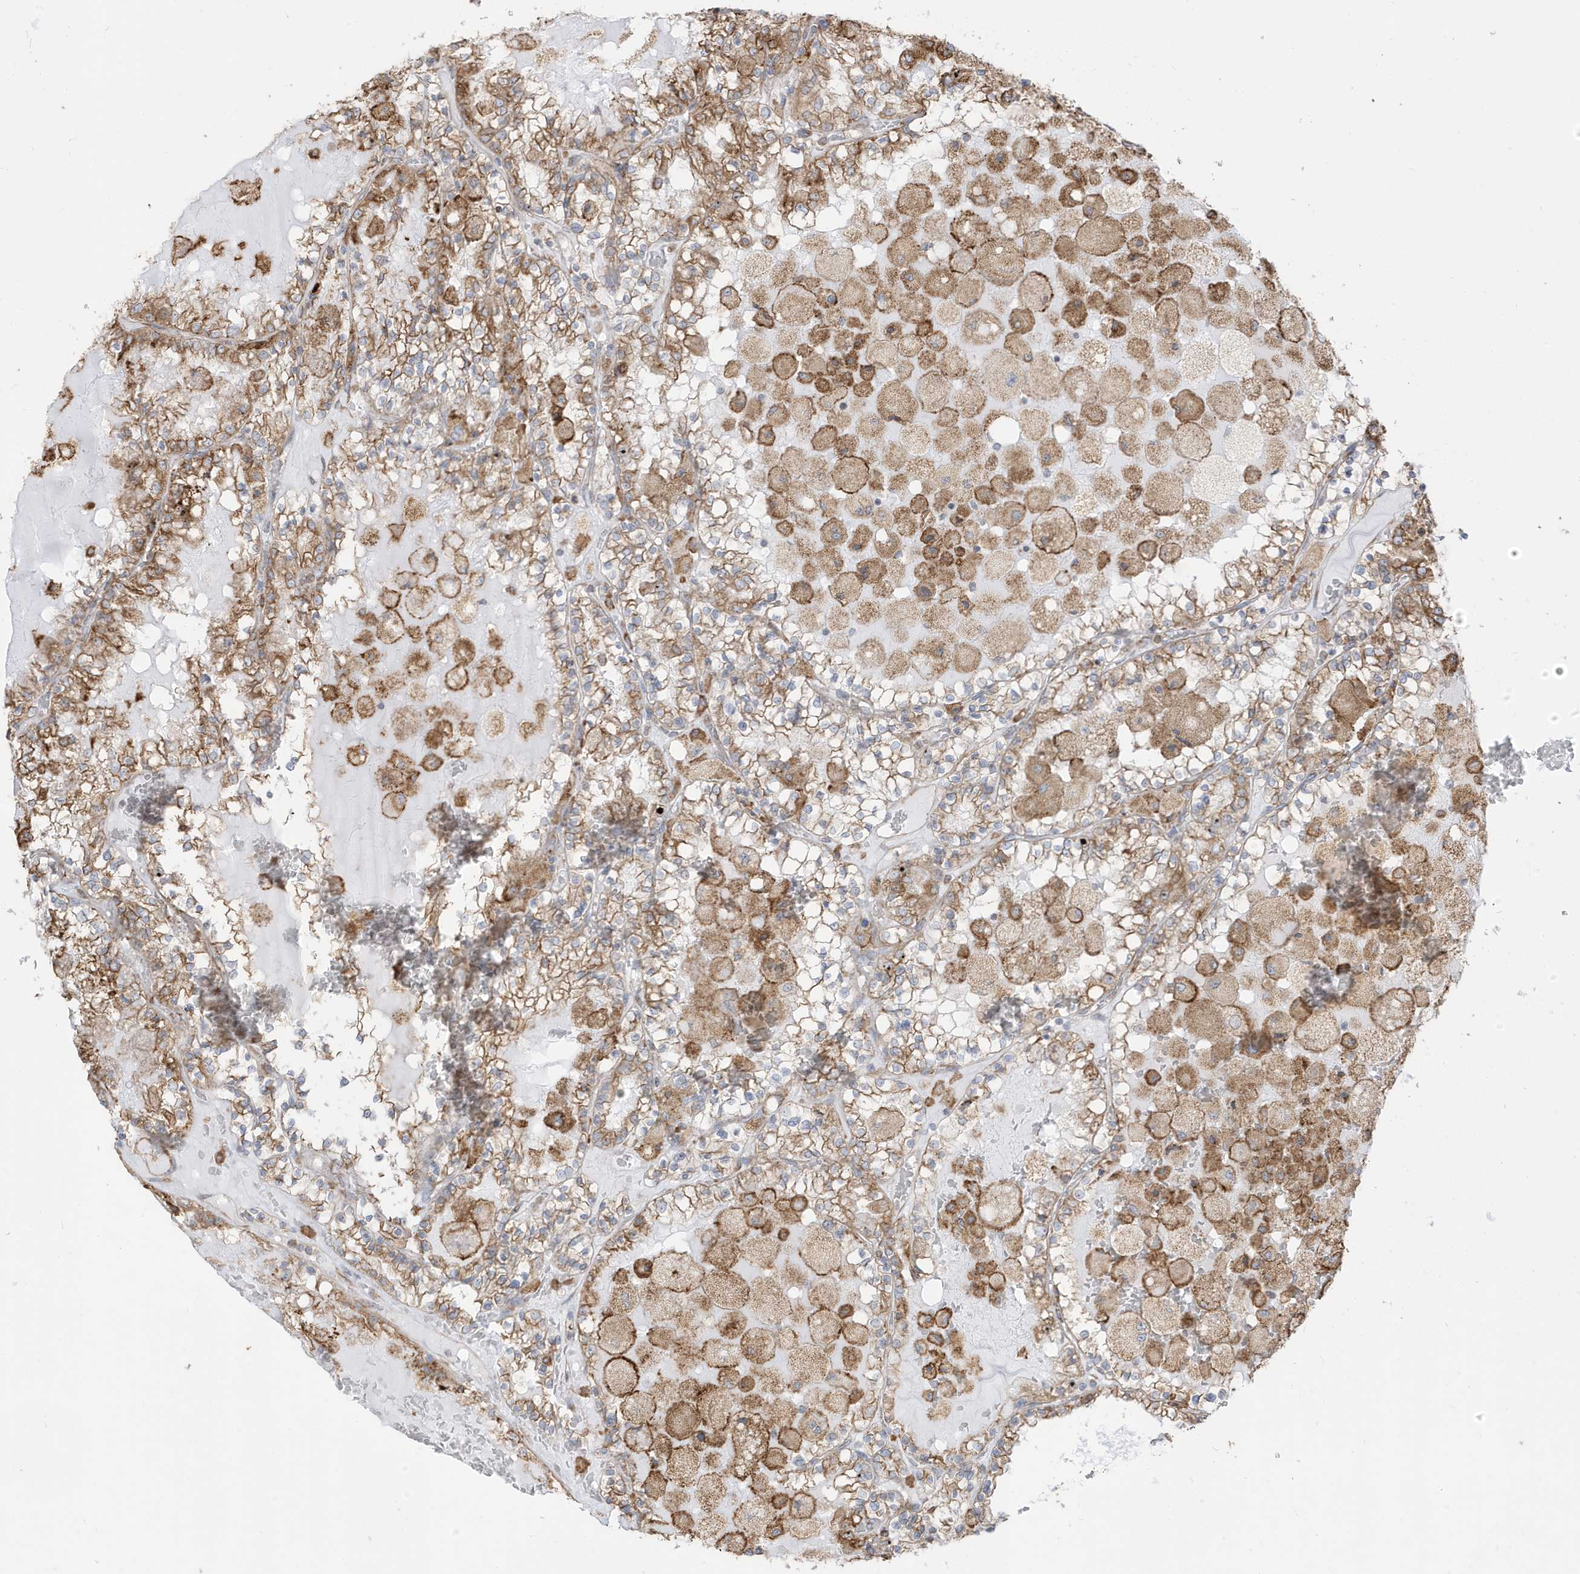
{"staining": {"intensity": "moderate", "quantity": ">75%", "location": "cytoplasmic/membranous"}, "tissue": "renal cancer", "cell_type": "Tumor cells", "image_type": "cancer", "snomed": [{"axis": "morphology", "description": "Adenocarcinoma, NOS"}, {"axis": "topography", "description": "Kidney"}], "caption": "DAB (3,3'-diaminobenzidine) immunohistochemical staining of renal cancer reveals moderate cytoplasmic/membranous protein expression in approximately >75% of tumor cells.", "gene": "PDIA6", "patient": {"sex": "female", "age": 56}}